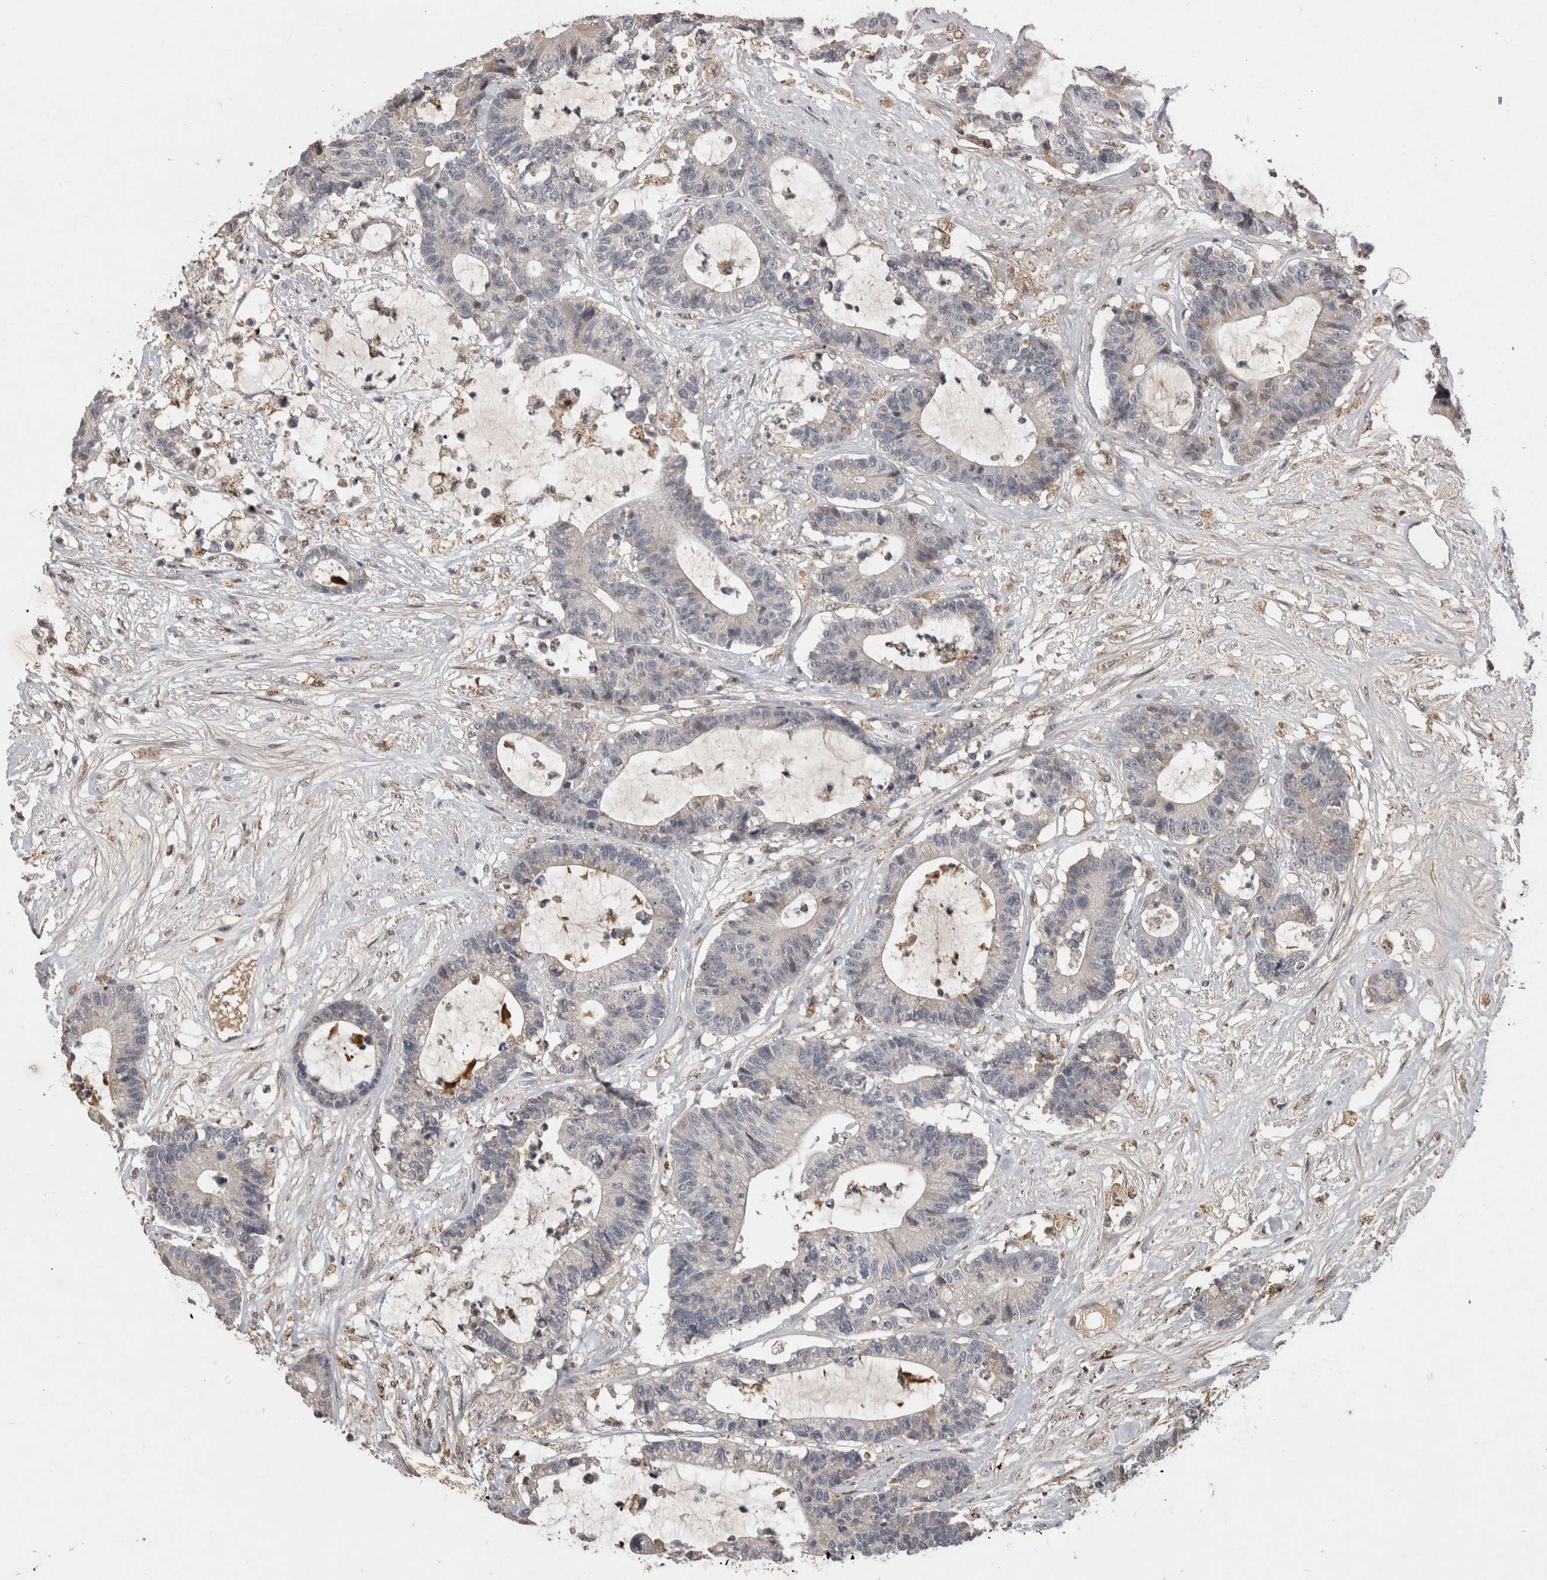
{"staining": {"intensity": "negative", "quantity": "none", "location": "none"}, "tissue": "colorectal cancer", "cell_type": "Tumor cells", "image_type": "cancer", "snomed": [{"axis": "morphology", "description": "Adenocarcinoma, NOS"}, {"axis": "topography", "description": "Colon"}], "caption": "This is an IHC image of human colorectal adenocarcinoma. There is no positivity in tumor cells.", "gene": "CHRM3", "patient": {"sex": "female", "age": 84}}